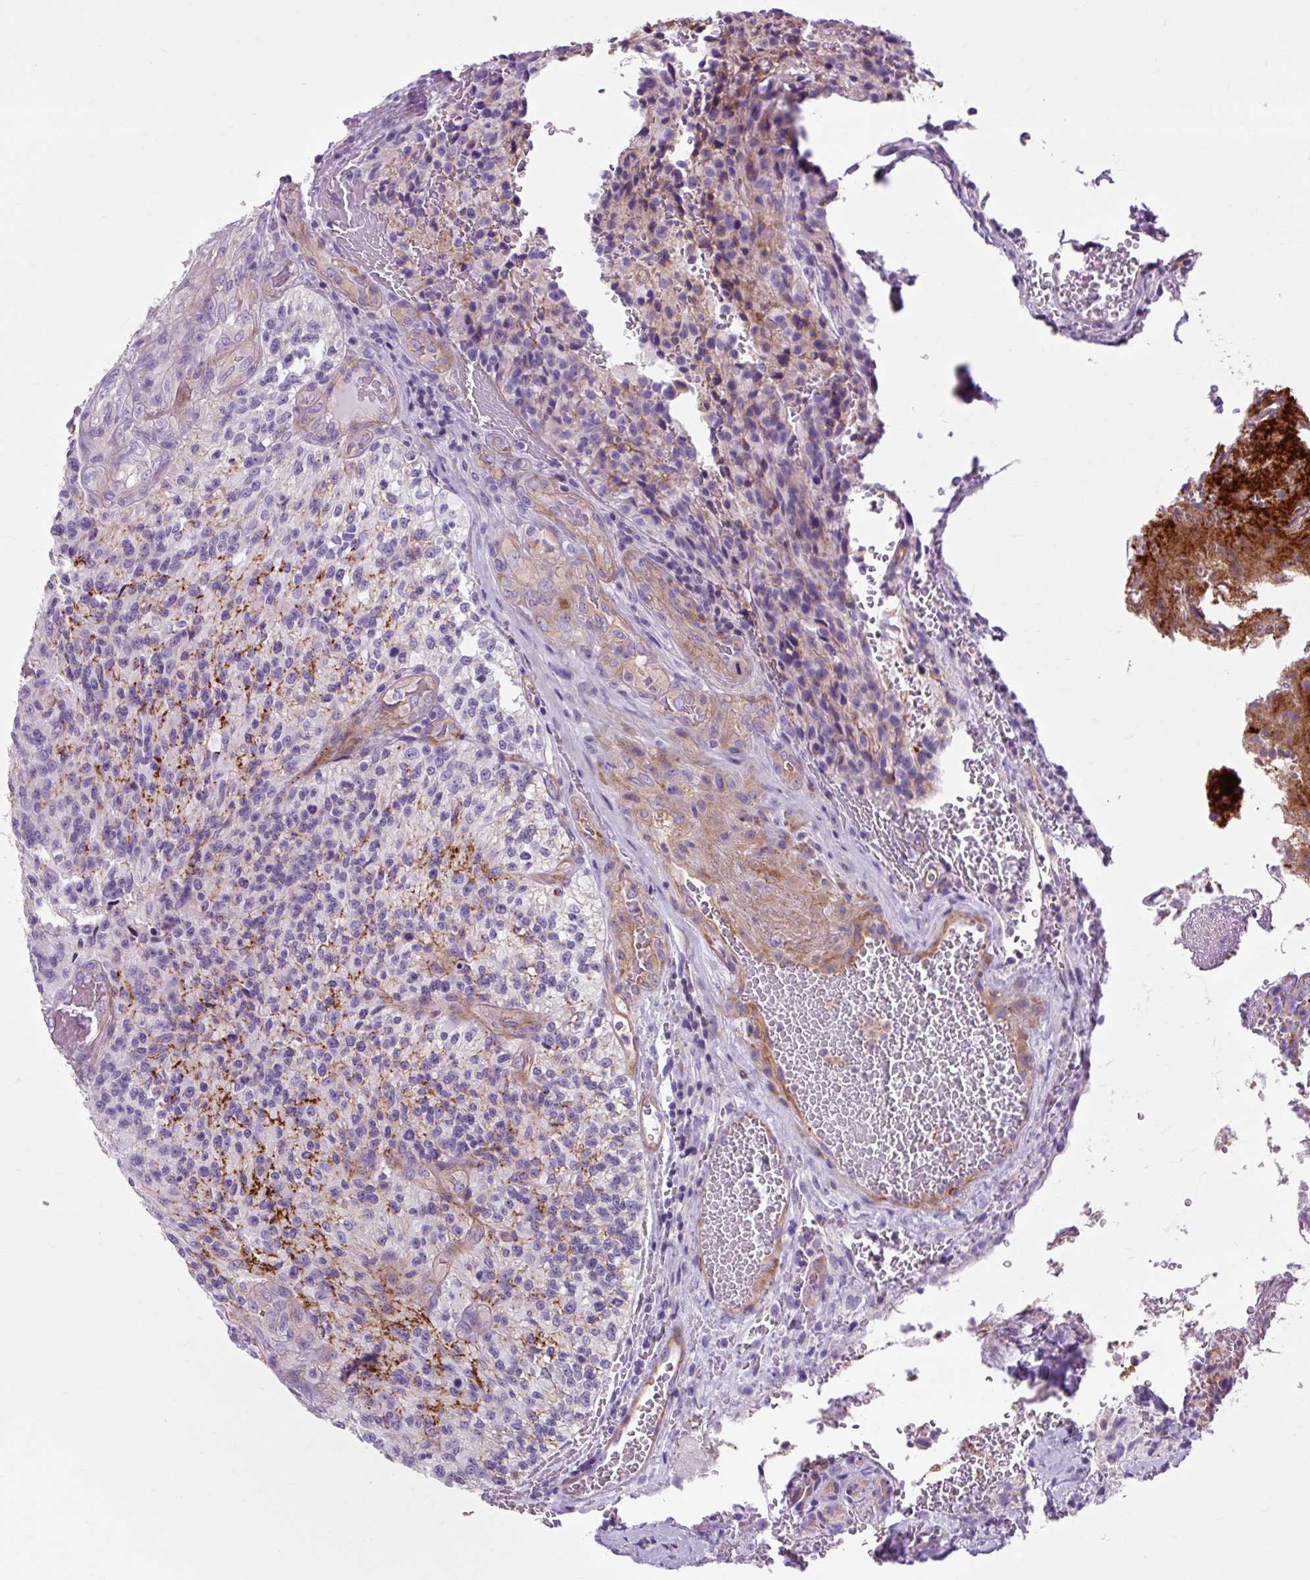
{"staining": {"intensity": "negative", "quantity": "none", "location": "none"}, "tissue": "glioma", "cell_type": "Tumor cells", "image_type": "cancer", "snomed": [{"axis": "morphology", "description": "Normal tissue, NOS"}, {"axis": "morphology", "description": "Glioma, malignant, High grade"}, {"axis": "topography", "description": "Cerebral cortex"}], "caption": "Protein analysis of high-grade glioma (malignant) displays no significant staining in tumor cells.", "gene": "OOEP", "patient": {"sex": "male", "age": 56}}